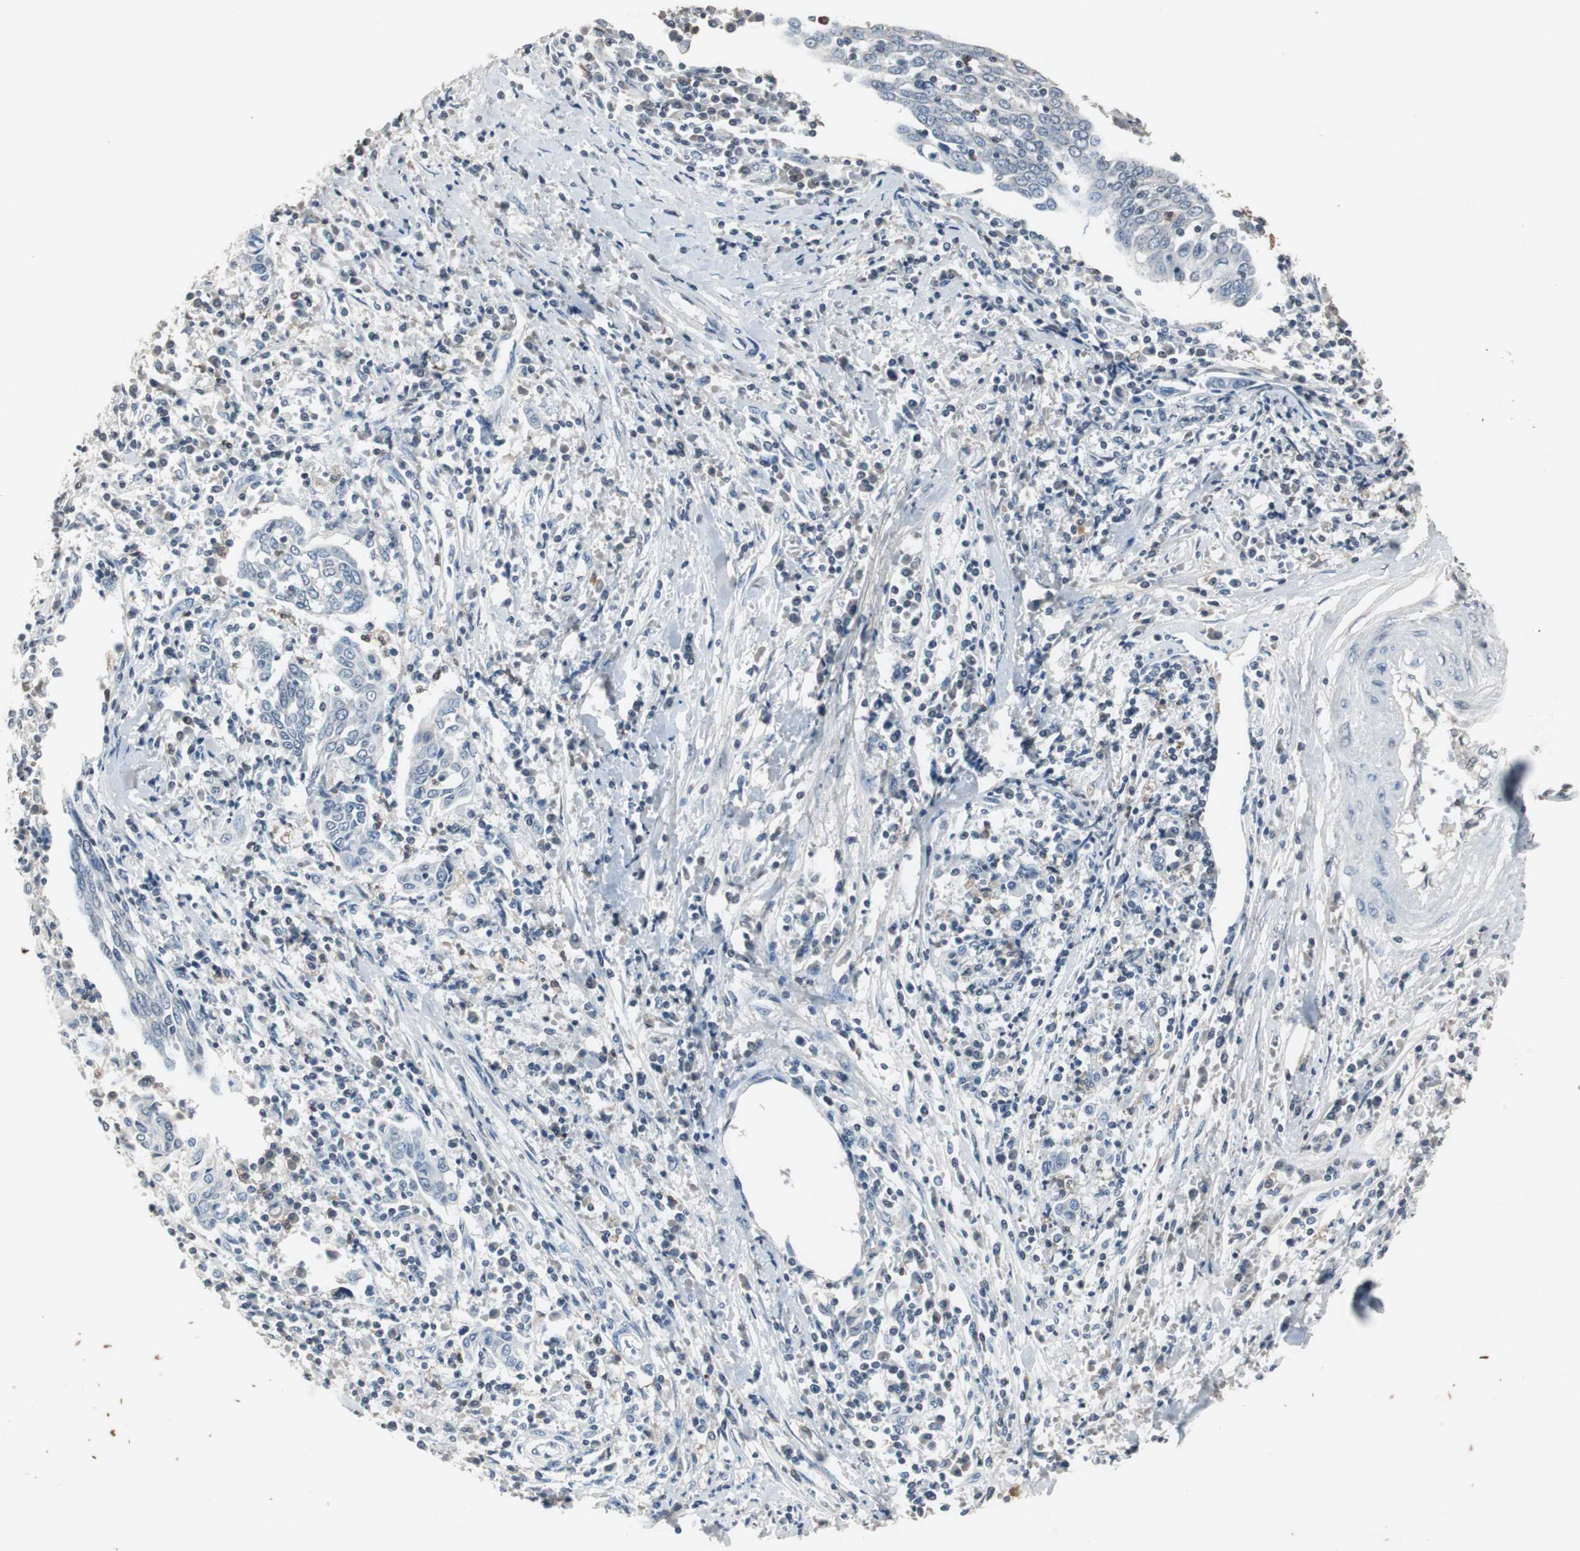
{"staining": {"intensity": "negative", "quantity": "none", "location": "none"}, "tissue": "cervical cancer", "cell_type": "Tumor cells", "image_type": "cancer", "snomed": [{"axis": "morphology", "description": "Squamous cell carcinoma, NOS"}, {"axis": "topography", "description": "Cervix"}], "caption": "There is no significant staining in tumor cells of cervical cancer (squamous cell carcinoma).", "gene": "ADNP2", "patient": {"sex": "female", "age": 40}}